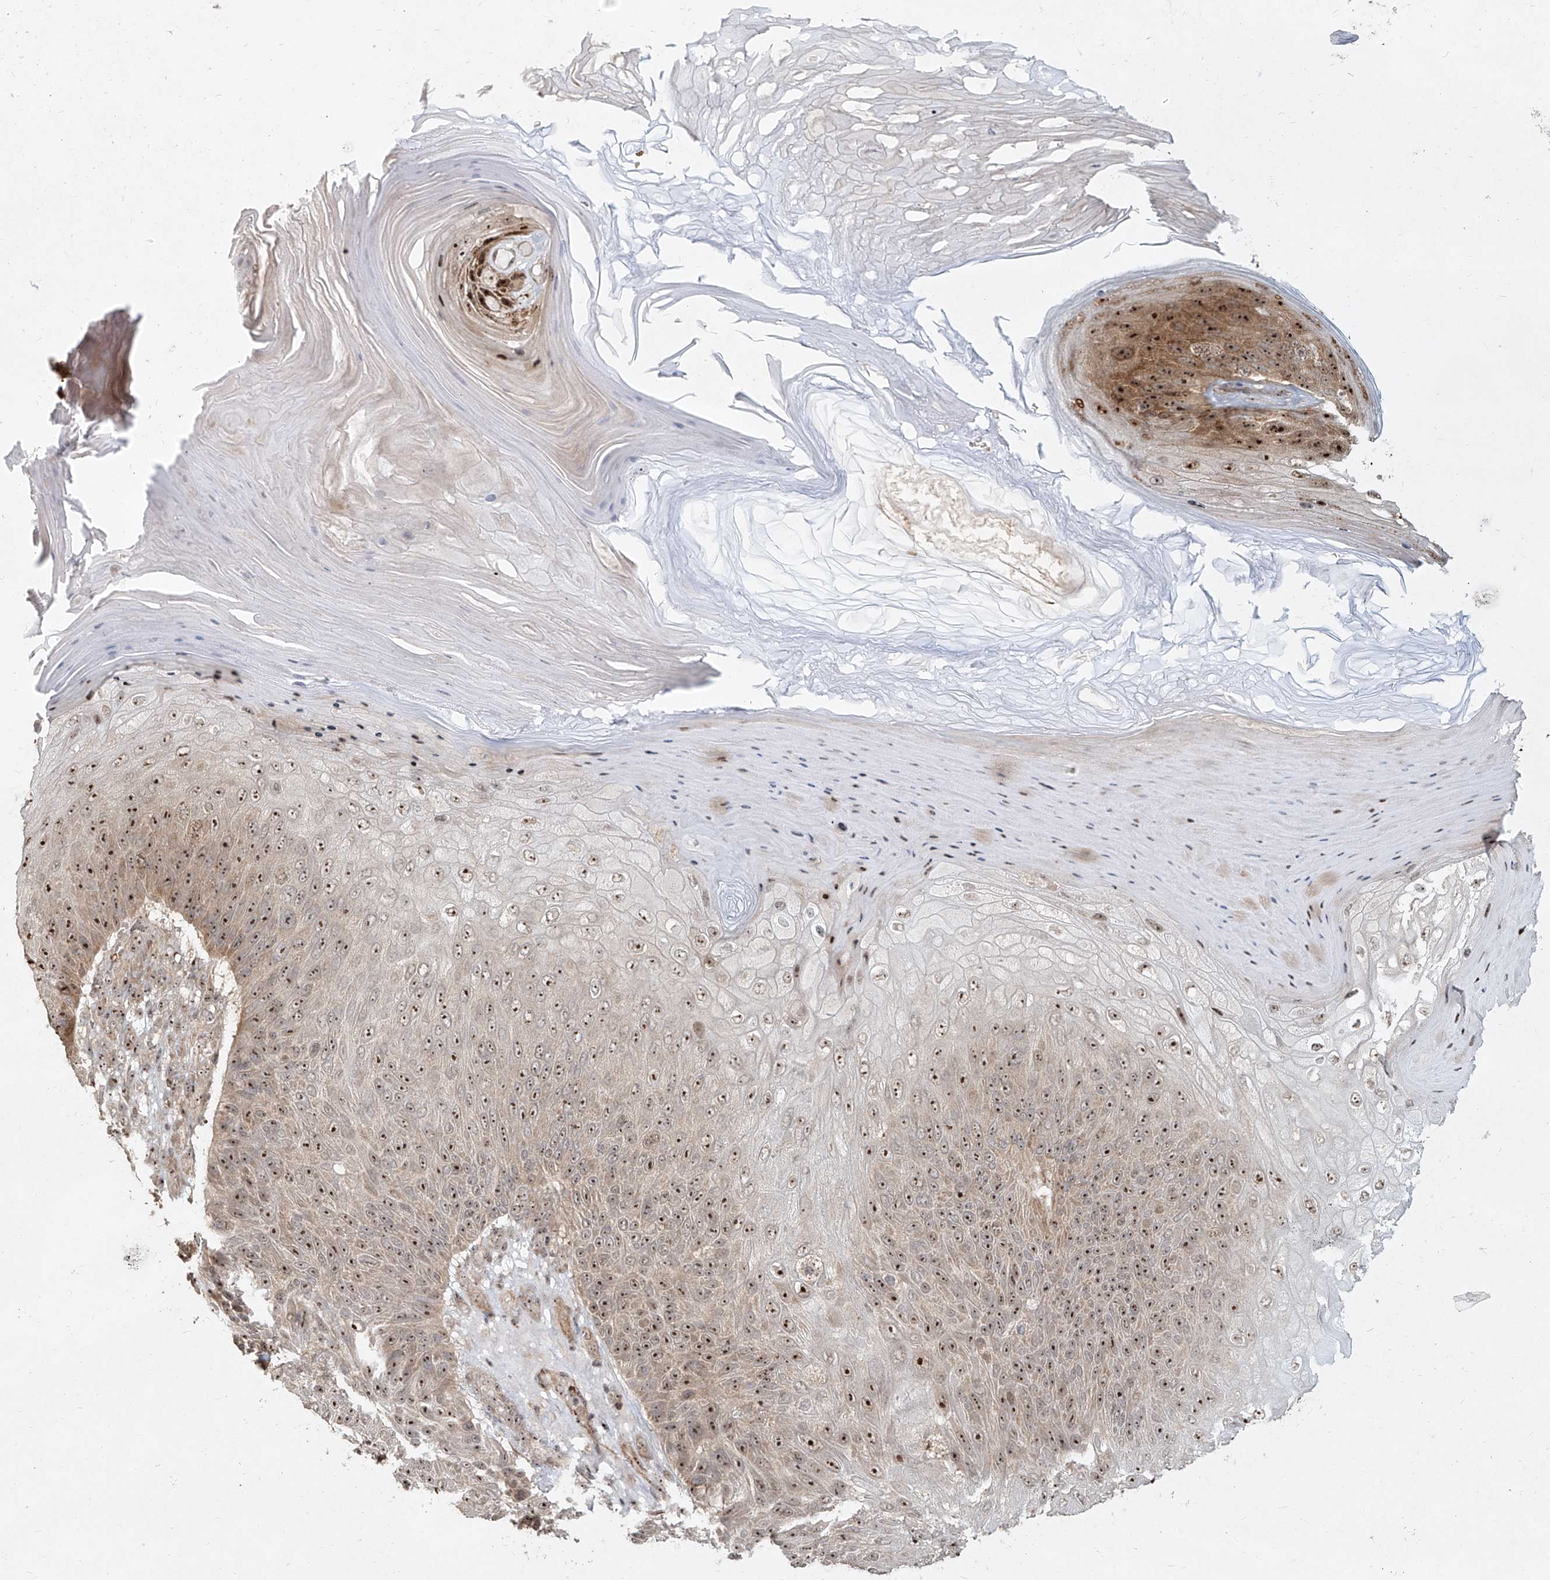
{"staining": {"intensity": "moderate", "quantity": ">75%", "location": "nuclear"}, "tissue": "skin cancer", "cell_type": "Tumor cells", "image_type": "cancer", "snomed": [{"axis": "morphology", "description": "Squamous cell carcinoma, NOS"}, {"axis": "topography", "description": "Skin"}], "caption": "This is a histology image of immunohistochemistry (IHC) staining of squamous cell carcinoma (skin), which shows moderate positivity in the nuclear of tumor cells.", "gene": "BYSL", "patient": {"sex": "female", "age": 88}}